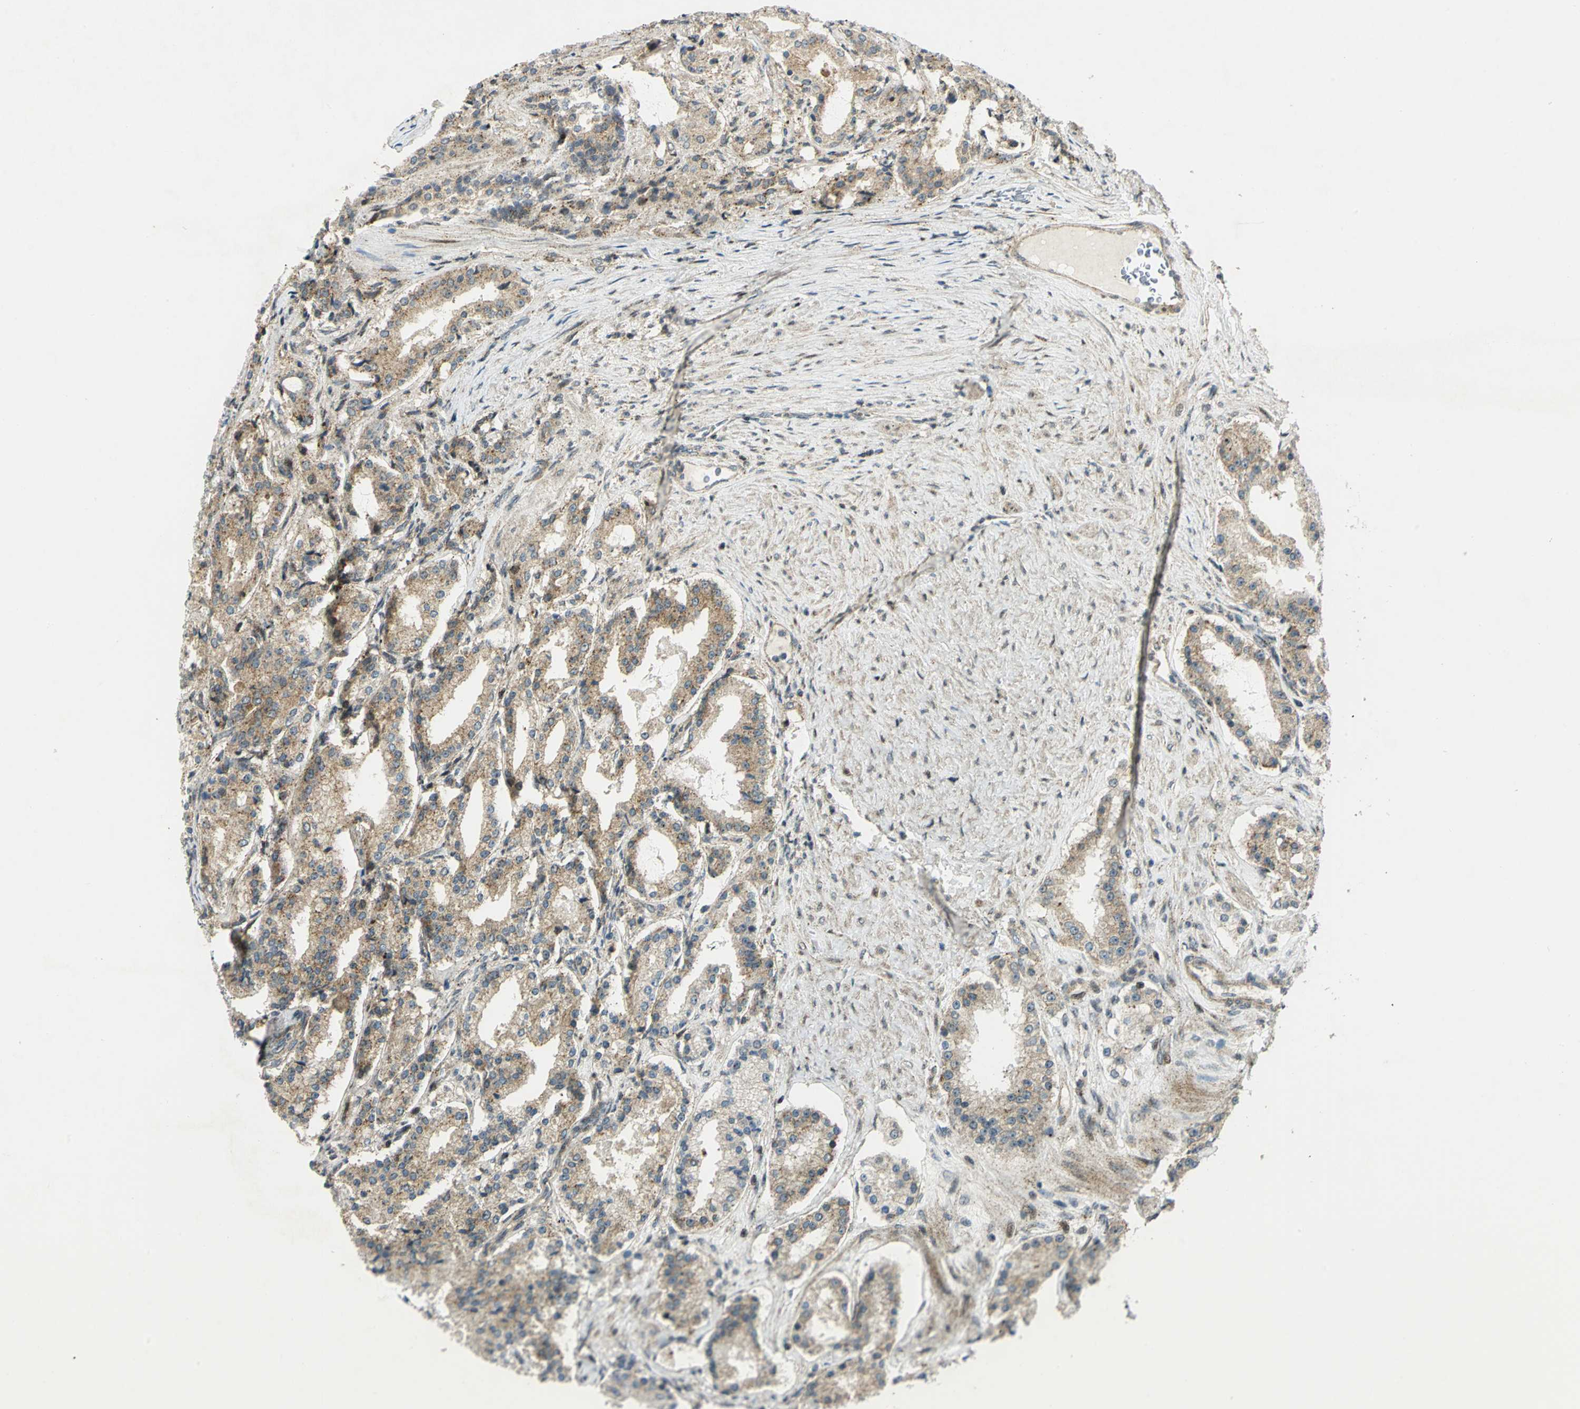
{"staining": {"intensity": "moderate", "quantity": ">75%", "location": "cytoplasmic/membranous"}, "tissue": "prostate cancer", "cell_type": "Tumor cells", "image_type": "cancer", "snomed": [{"axis": "morphology", "description": "Adenocarcinoma, Medium grade"}, {"axis": "topography", "description": "Prostate"}], "caption": "Immunohistochemical staining of prostate medium-grade adenocarcinoma demonstrates medium levels of moderate cytoplasmic/membranous protein positivity in approximately >75% of tumor cells.", "gene": "ATP6V1A", "patient": {"sex": "male", "age": 72}}